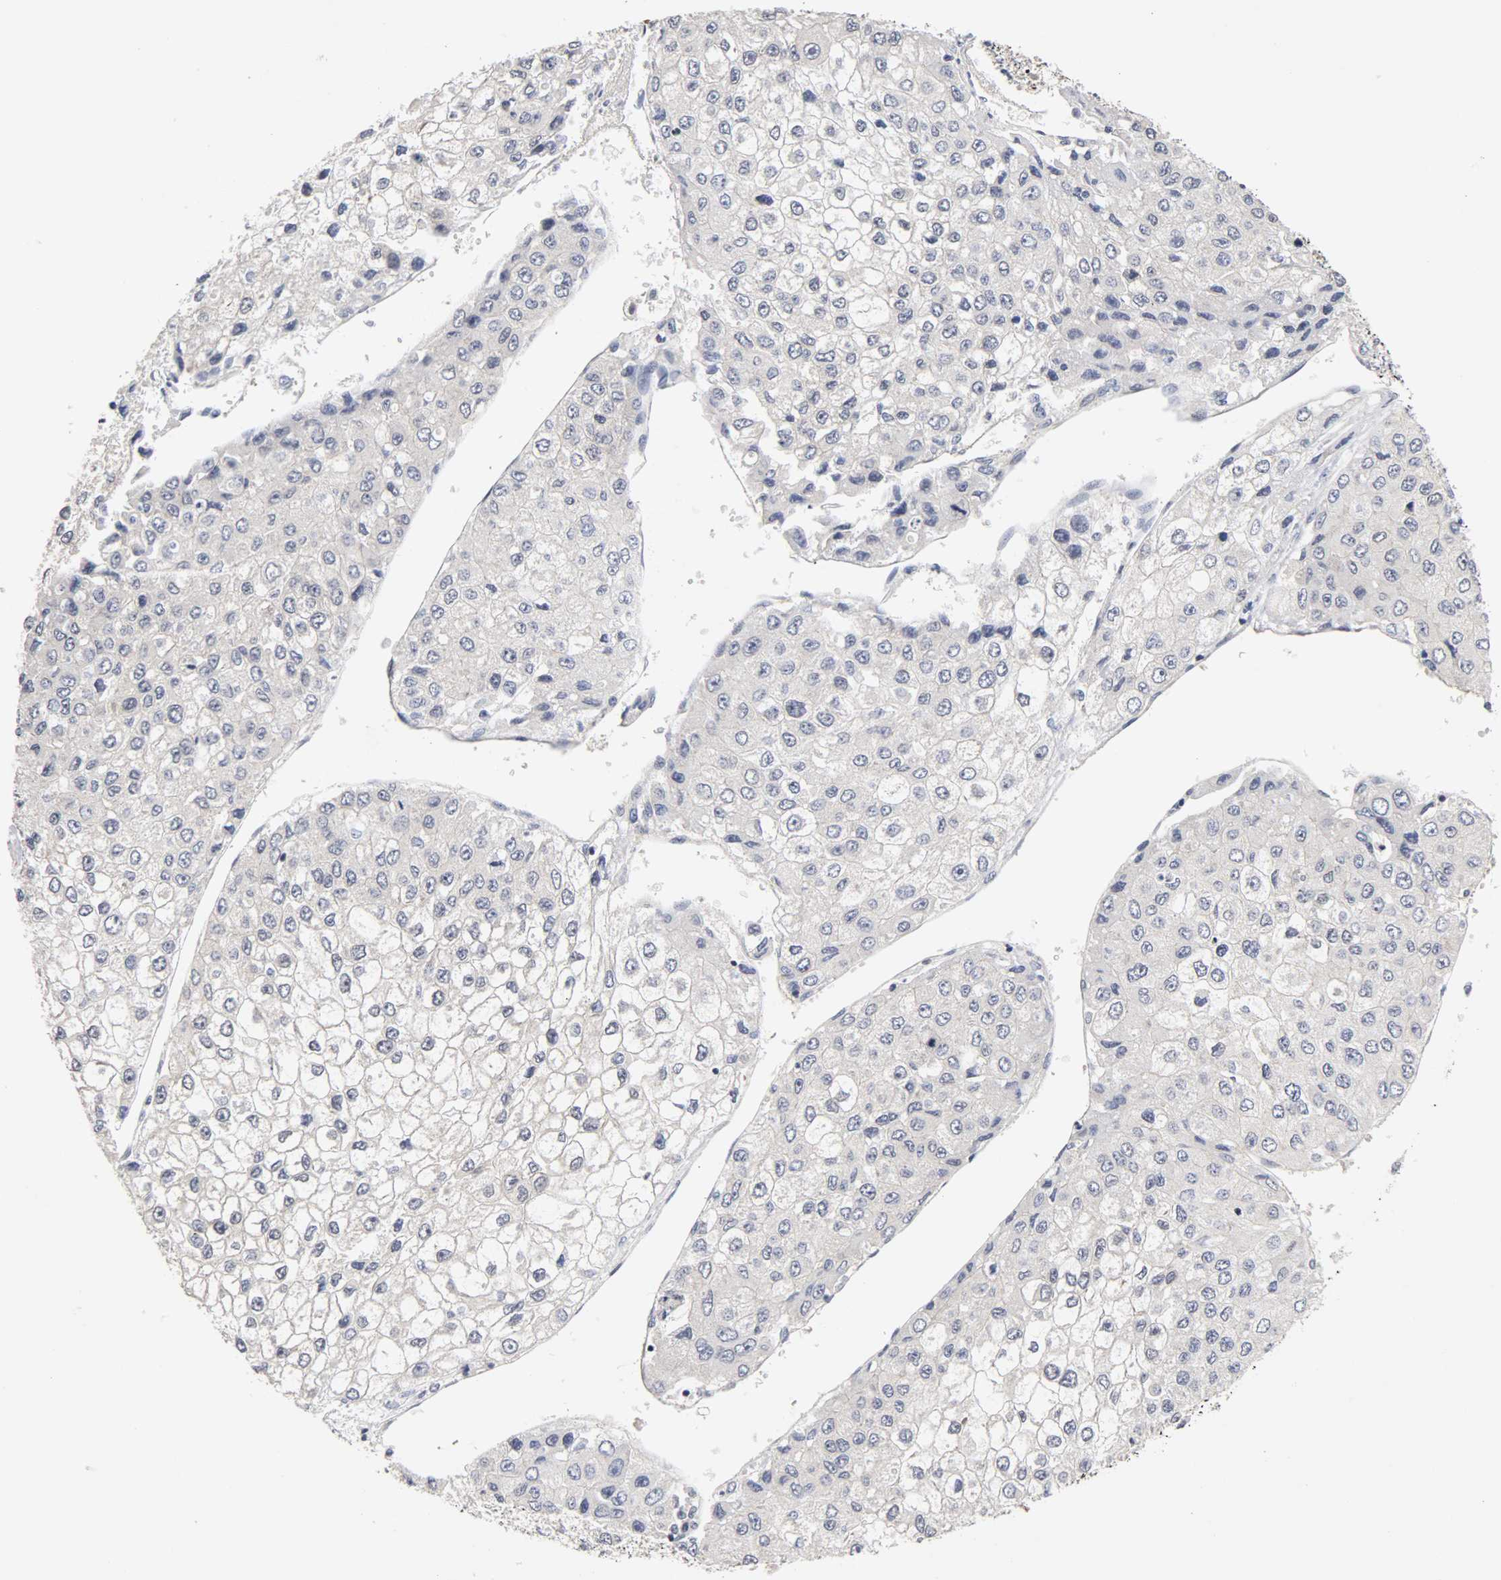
{"staining": {"intensity": "negative", "quantity": "none", "location": "none"}, "tissue": "liver cancer", "cell_type": "Tumor cells", "image_type": "cancer", "snomed": [{"axis": "morphology", "description": "Carcinoma, Hepatocellular, NOS"}, {"axis": "topography", "description": "Liver"}], "caption": "This is an IHC micrograph of hepatocellular carcinoma (liver). There is no positivity in tumor cells.", "gene": "UBE2M", "patient": {"sex": "female", "age": 66}}